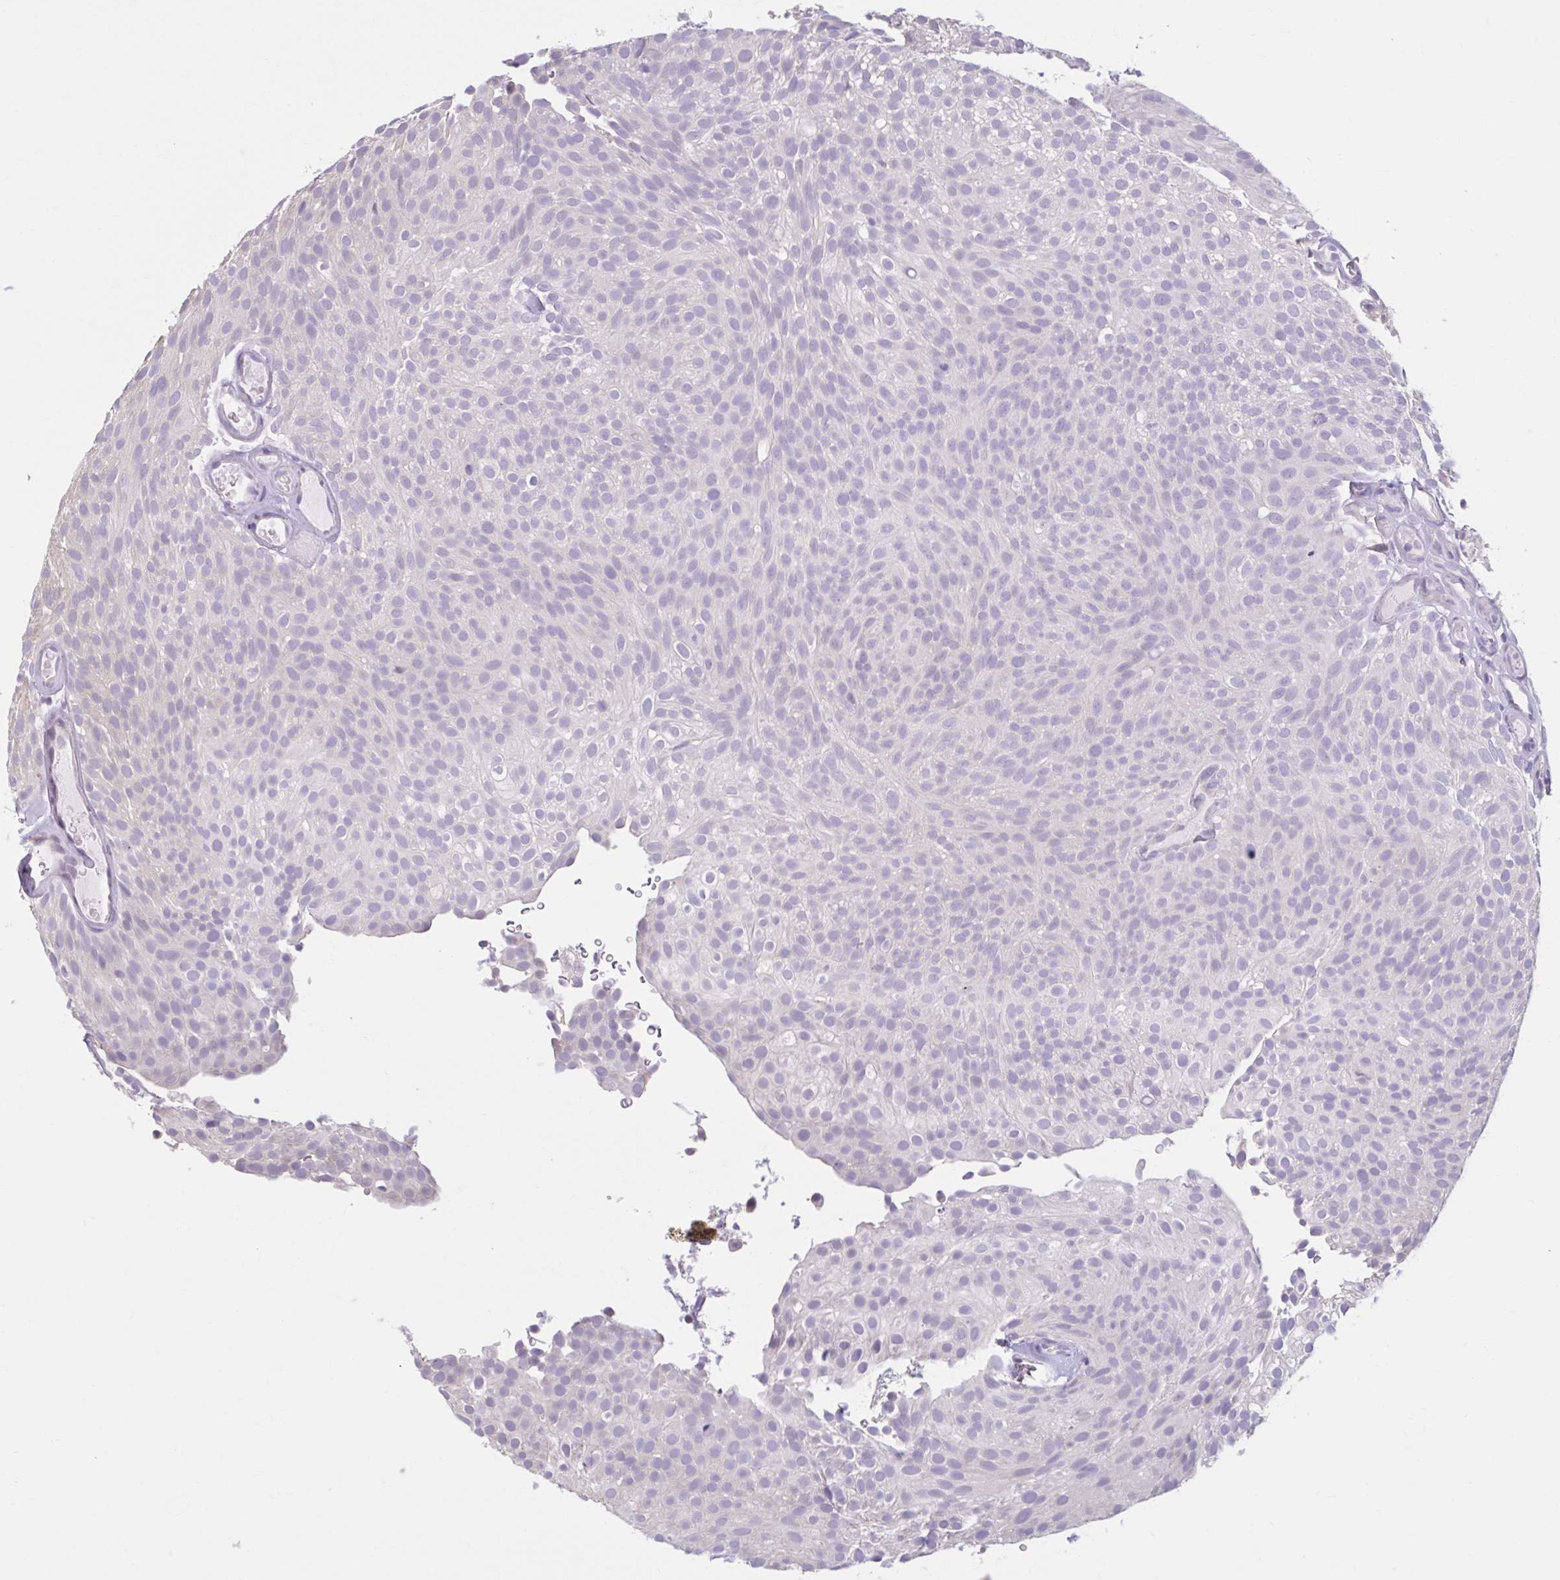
{"staining": {"intensity": "negative", "quantity": "none", "location": "none"}, "tissue": "urothelial cancer", "cell_type": "Tumor cells", "image_type": "cancer", "snomed": [{"axis": "morphology", "description": "Urothelial carcinoma, Low grade"}, {"axis": "topography", "description": "Urinary bladder"}], "caption": "Tumor cells show no significant protein staining in urothelial carcinoma (low-grade).", "gene": "CDH19", "patient": {"sex": "male", "age": 78}}